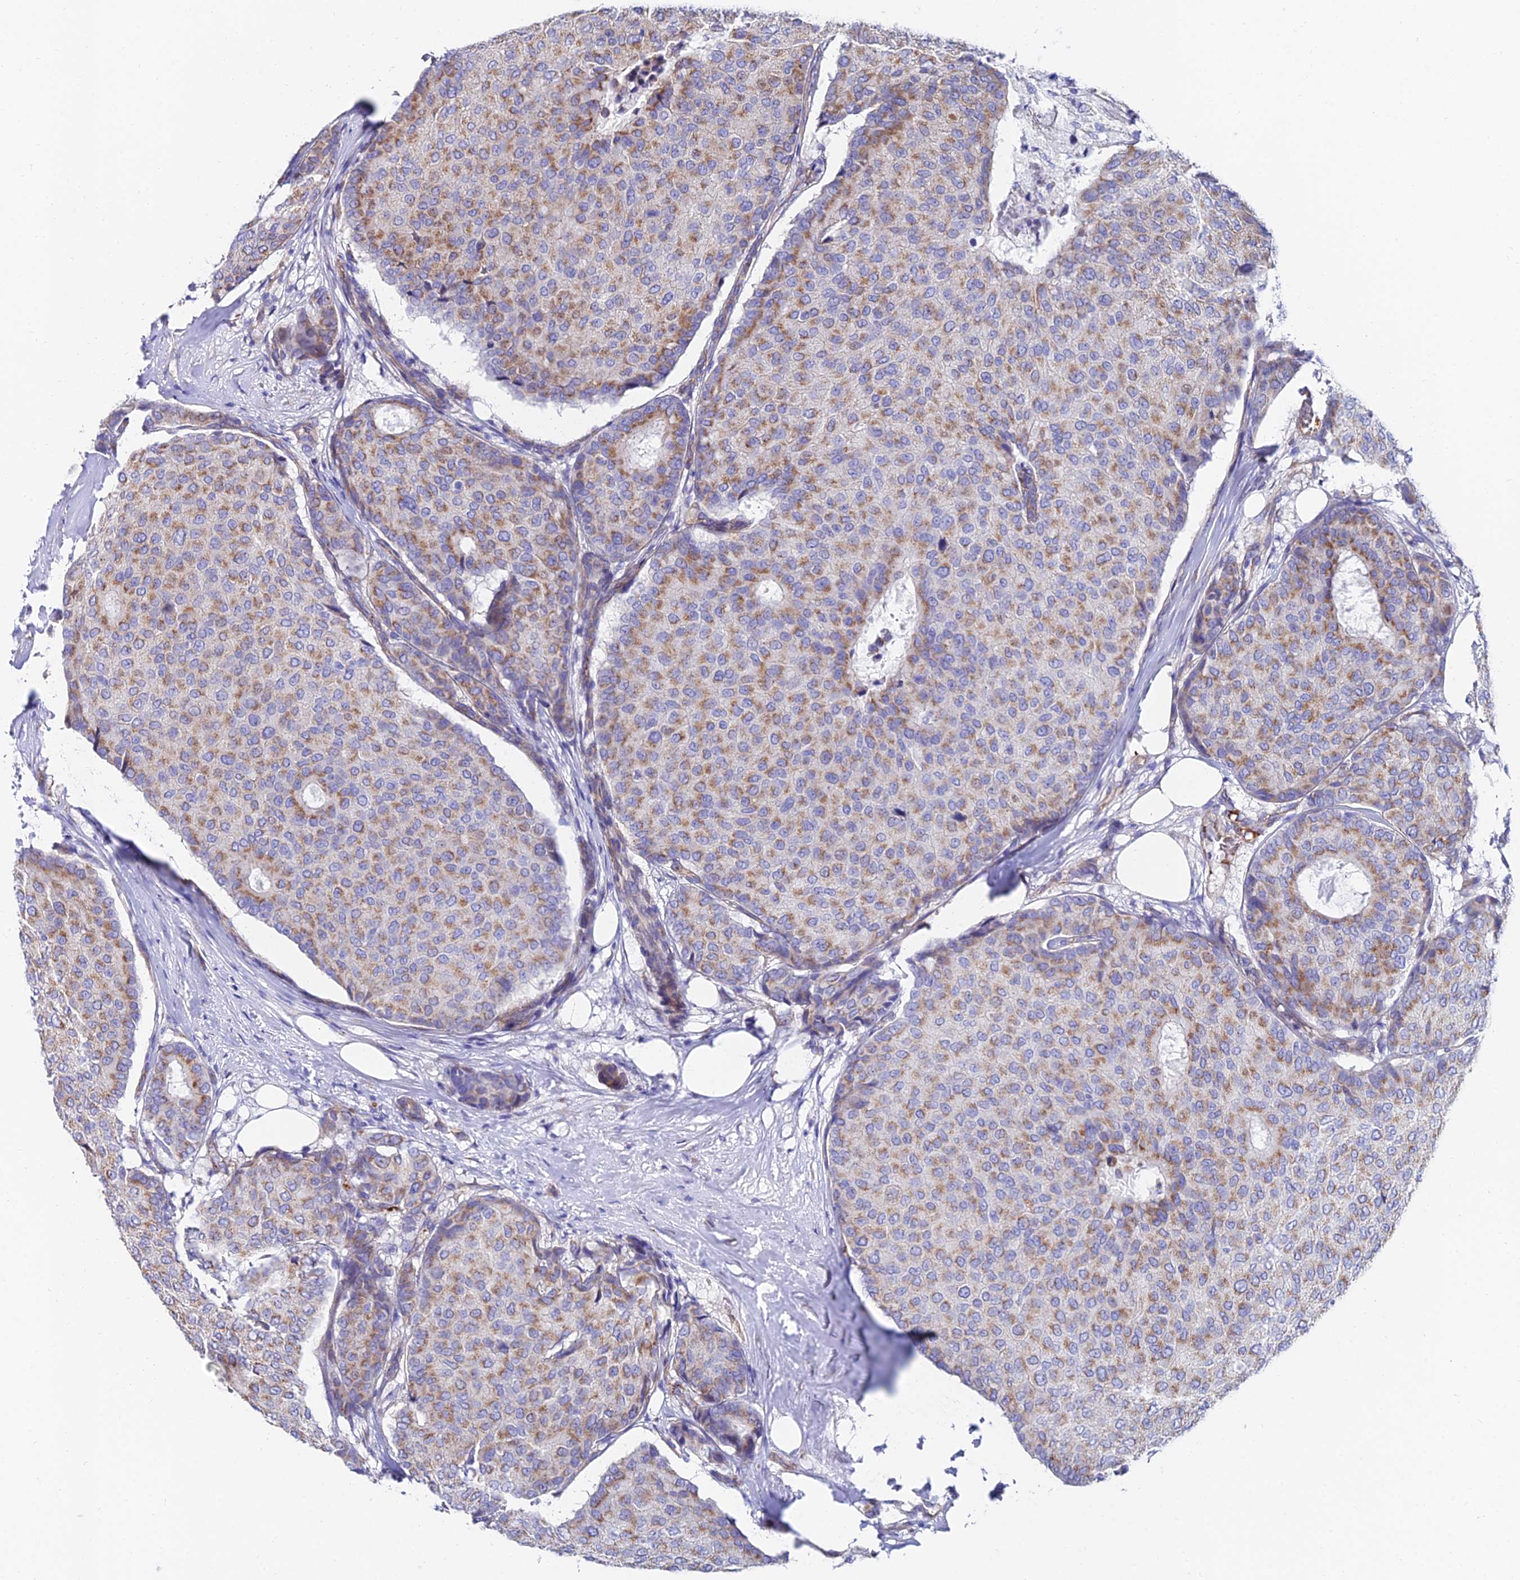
{"staining": {"intensity": "moderate", "quantity": "25%-75%", "location": "cytoplasmic/membranous"}, "tissue": "breast cancer", "cell_type": "Tumor cells", "image_type": "cancer", "snomed": [{"axis": "morphology", "description": "Duct carcinoma"}, {"axis": "topography", "description": "Breast"}], "caption": "Immunohistochemistry histopathology image of breast cancer stained for a protein (brown), which demonstrates medium levels of moderate cytoplasmic/membranous staining in approximately 25%-75% of tumor cells.", "gene": "ADGRF3", "patient": {"sex": "female", "age": 75}}